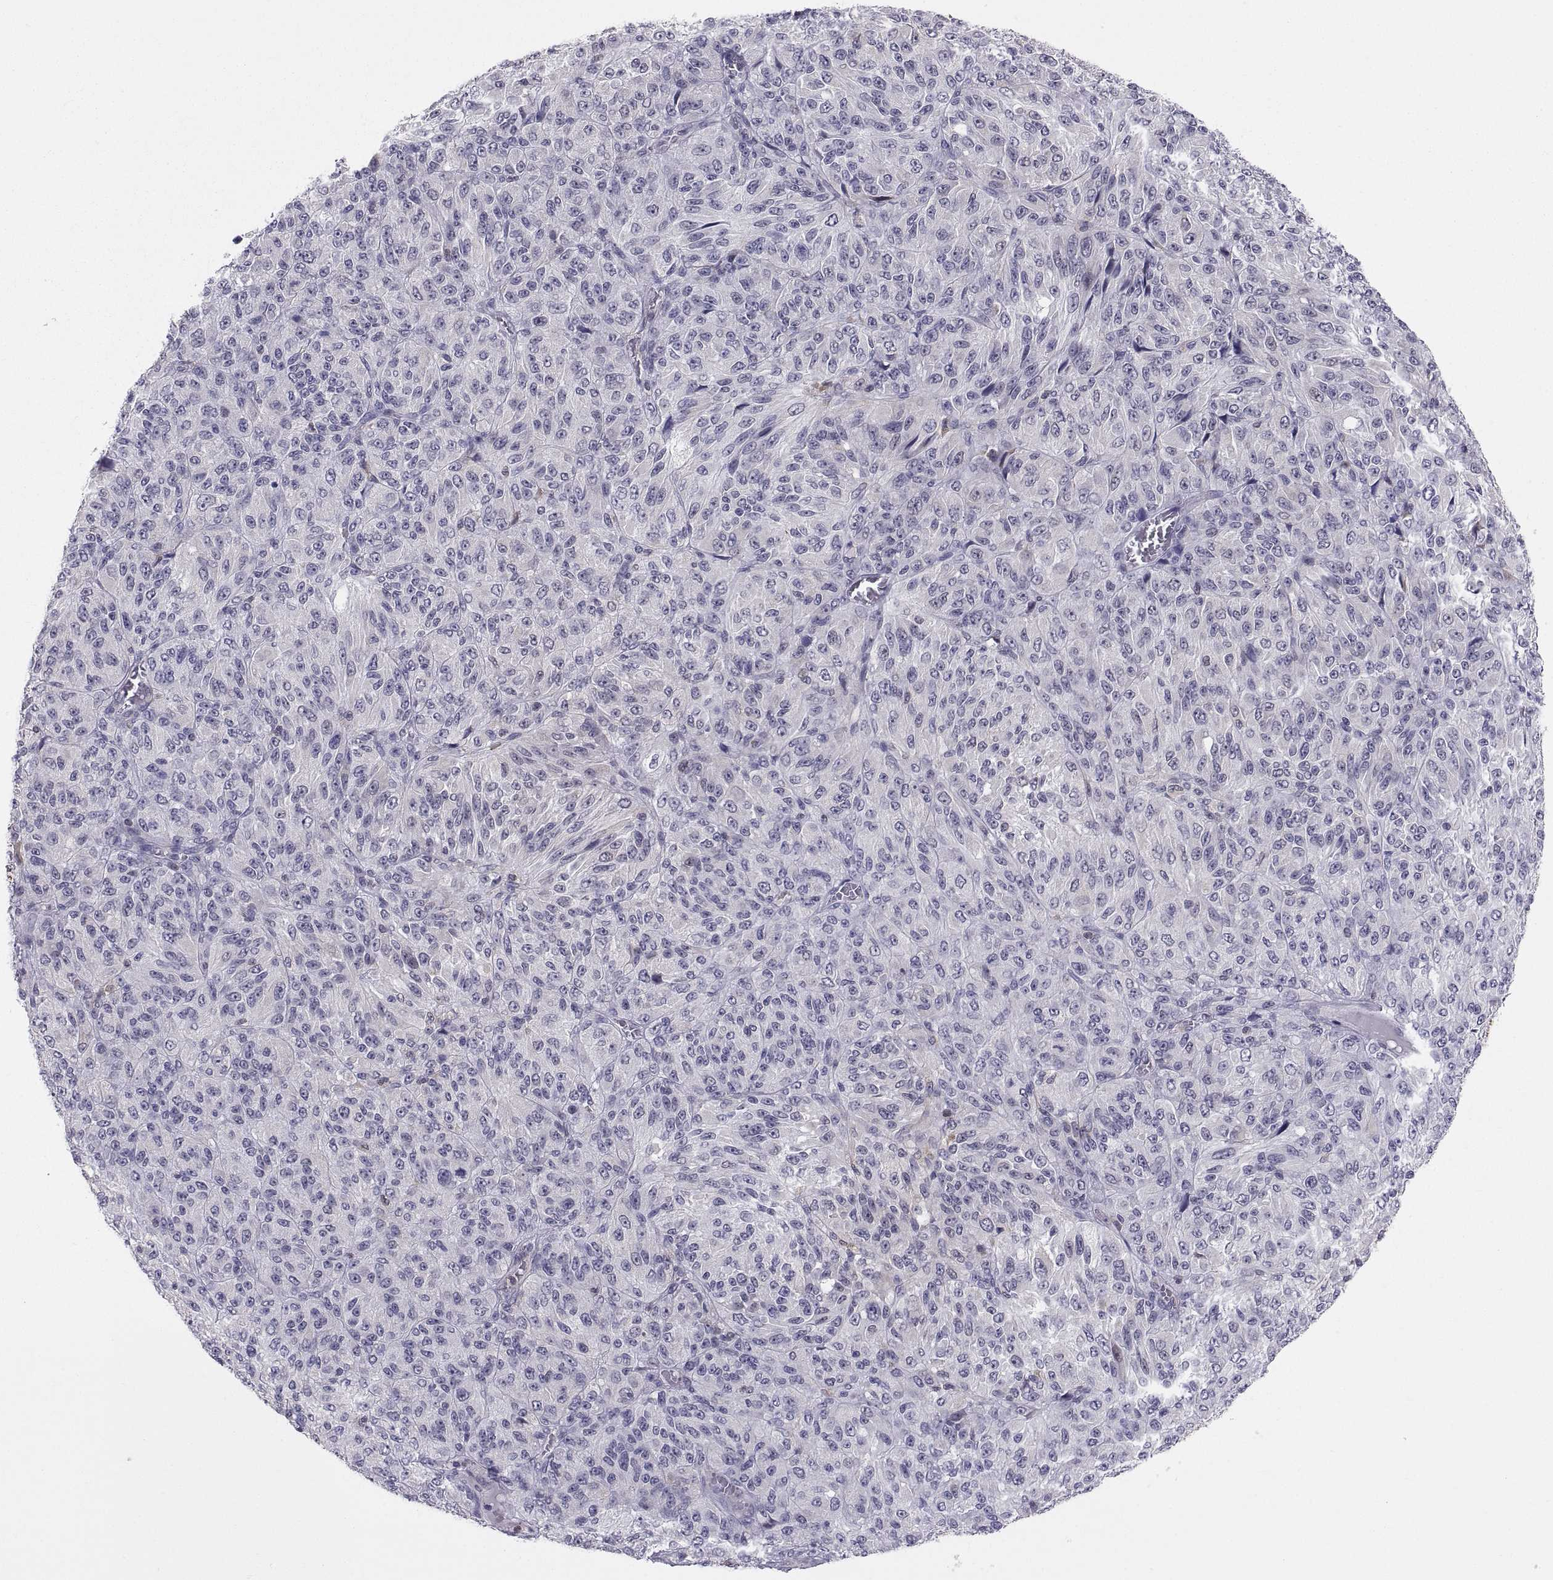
{"staining": {"intensity": "negative", "quantity": "none", "location": "none"}, "tissue": "melanoma", "cell_type": "Tumor cells", "image_type": "cancer", "snomed": [{"axis": "morphology", "description": "Malignant melanoma, Metastatic site"}, {"axis": "topography", "description": "Brain"}], "caption": "Tumor cells show no significant expression in melanoma. (DAB immunohistochemistry visualized using brightfield microscopy, high magnification).", "gene": "ERO1A", "patient": {"sex": "female", "age": 56}}